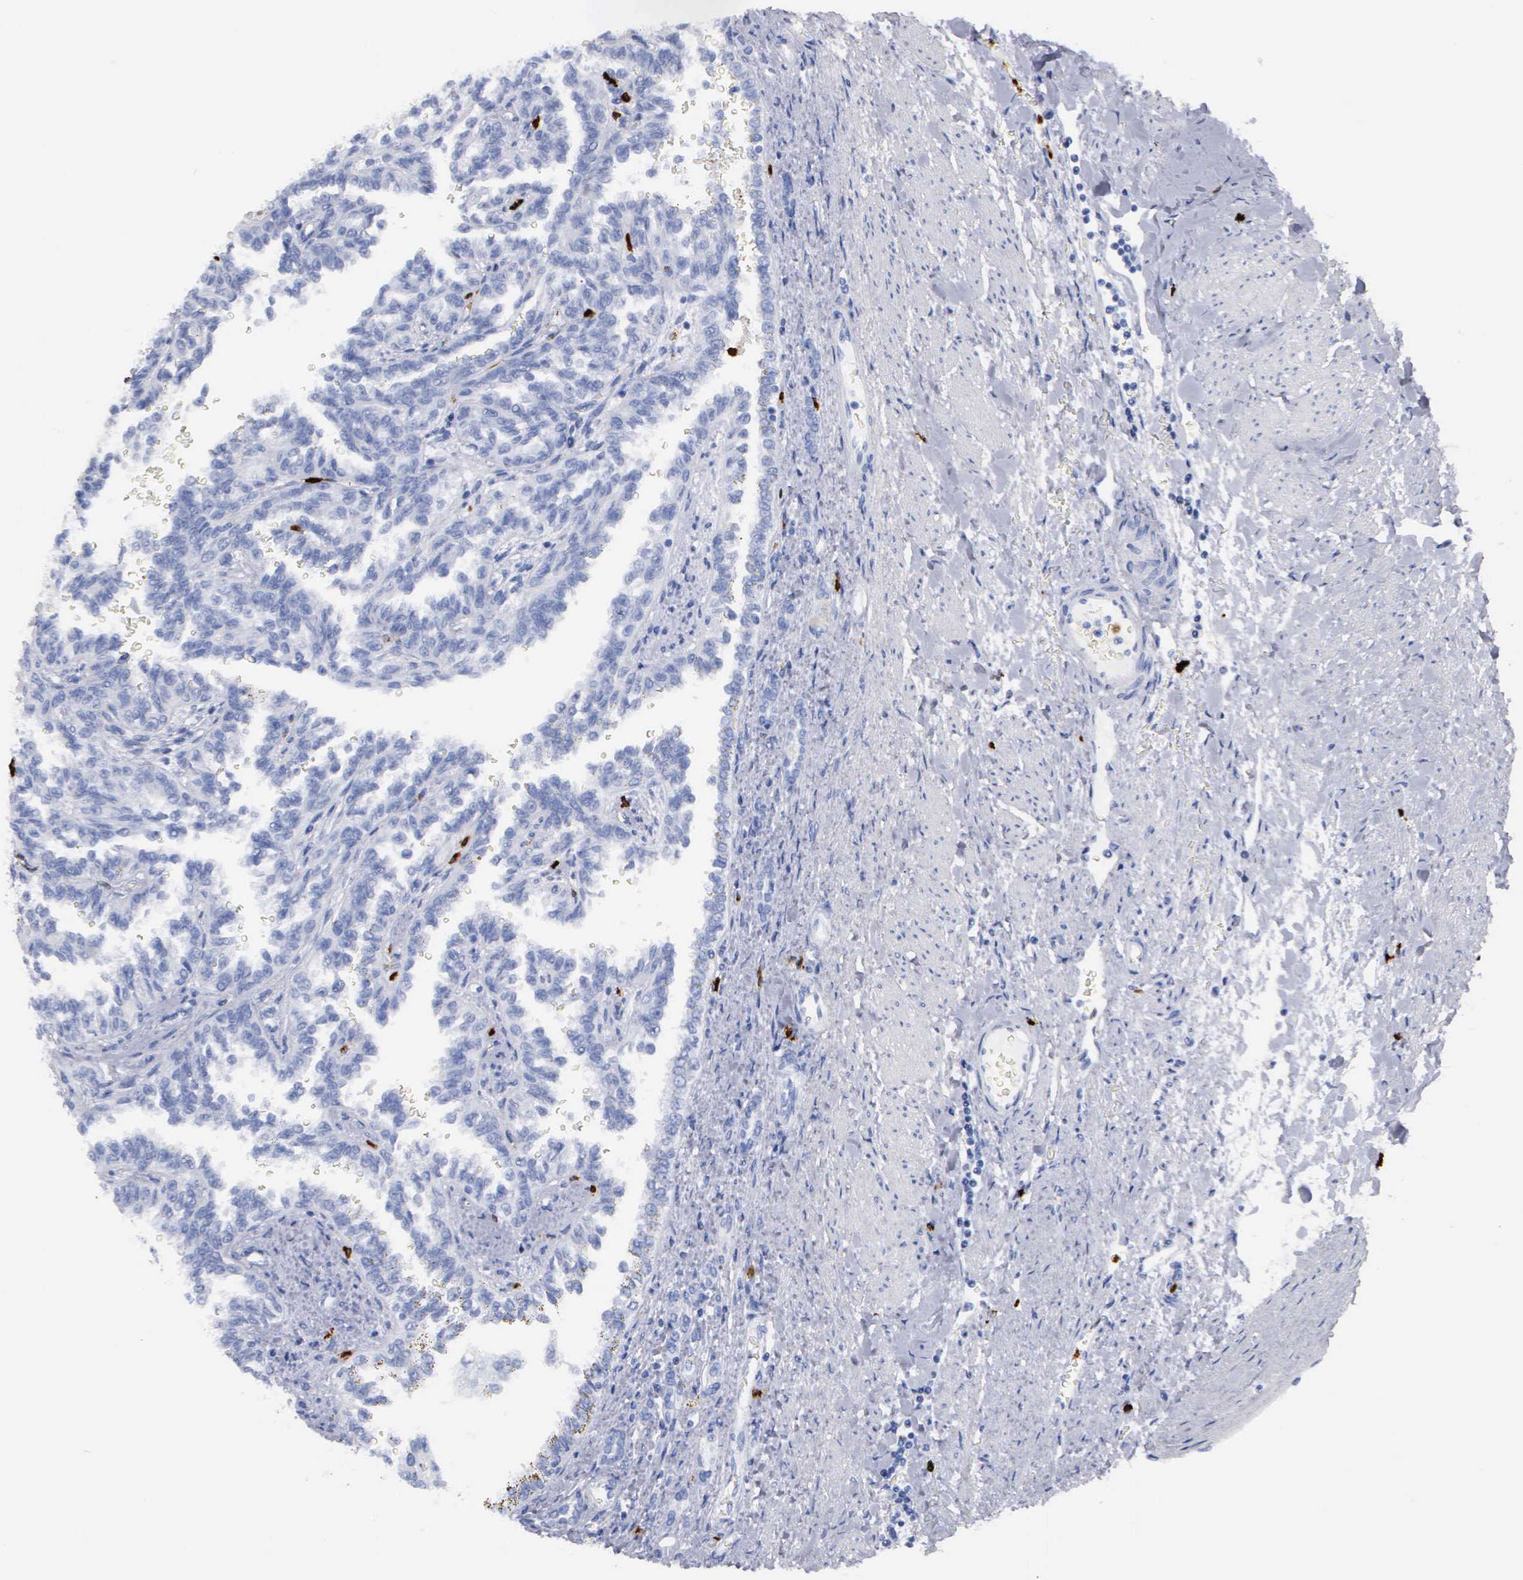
{"staining": {"intensity": "negative", "quantity": "none", "location": "none"}, "tissue": "renal cancer", "cell_type": "Tumor cells", "image_type": "cancer", "snomed": [{"axis": "morphology", "description": "Inflammation, NOS"}, {"axis": "morphology", "description": "Adenocarcinoma, NOS"}, {"axis": "topography", "description": "Kidney"}], "caption": "An image of renal adenocarcinoma stained for a protein demonstrates no brown staining in tumor cells. (DAB (3,3'-diaminobenzidine) IHC, high magnification).", "gene": "CTSG", "patient": {"sex": "male", "age": 68}}